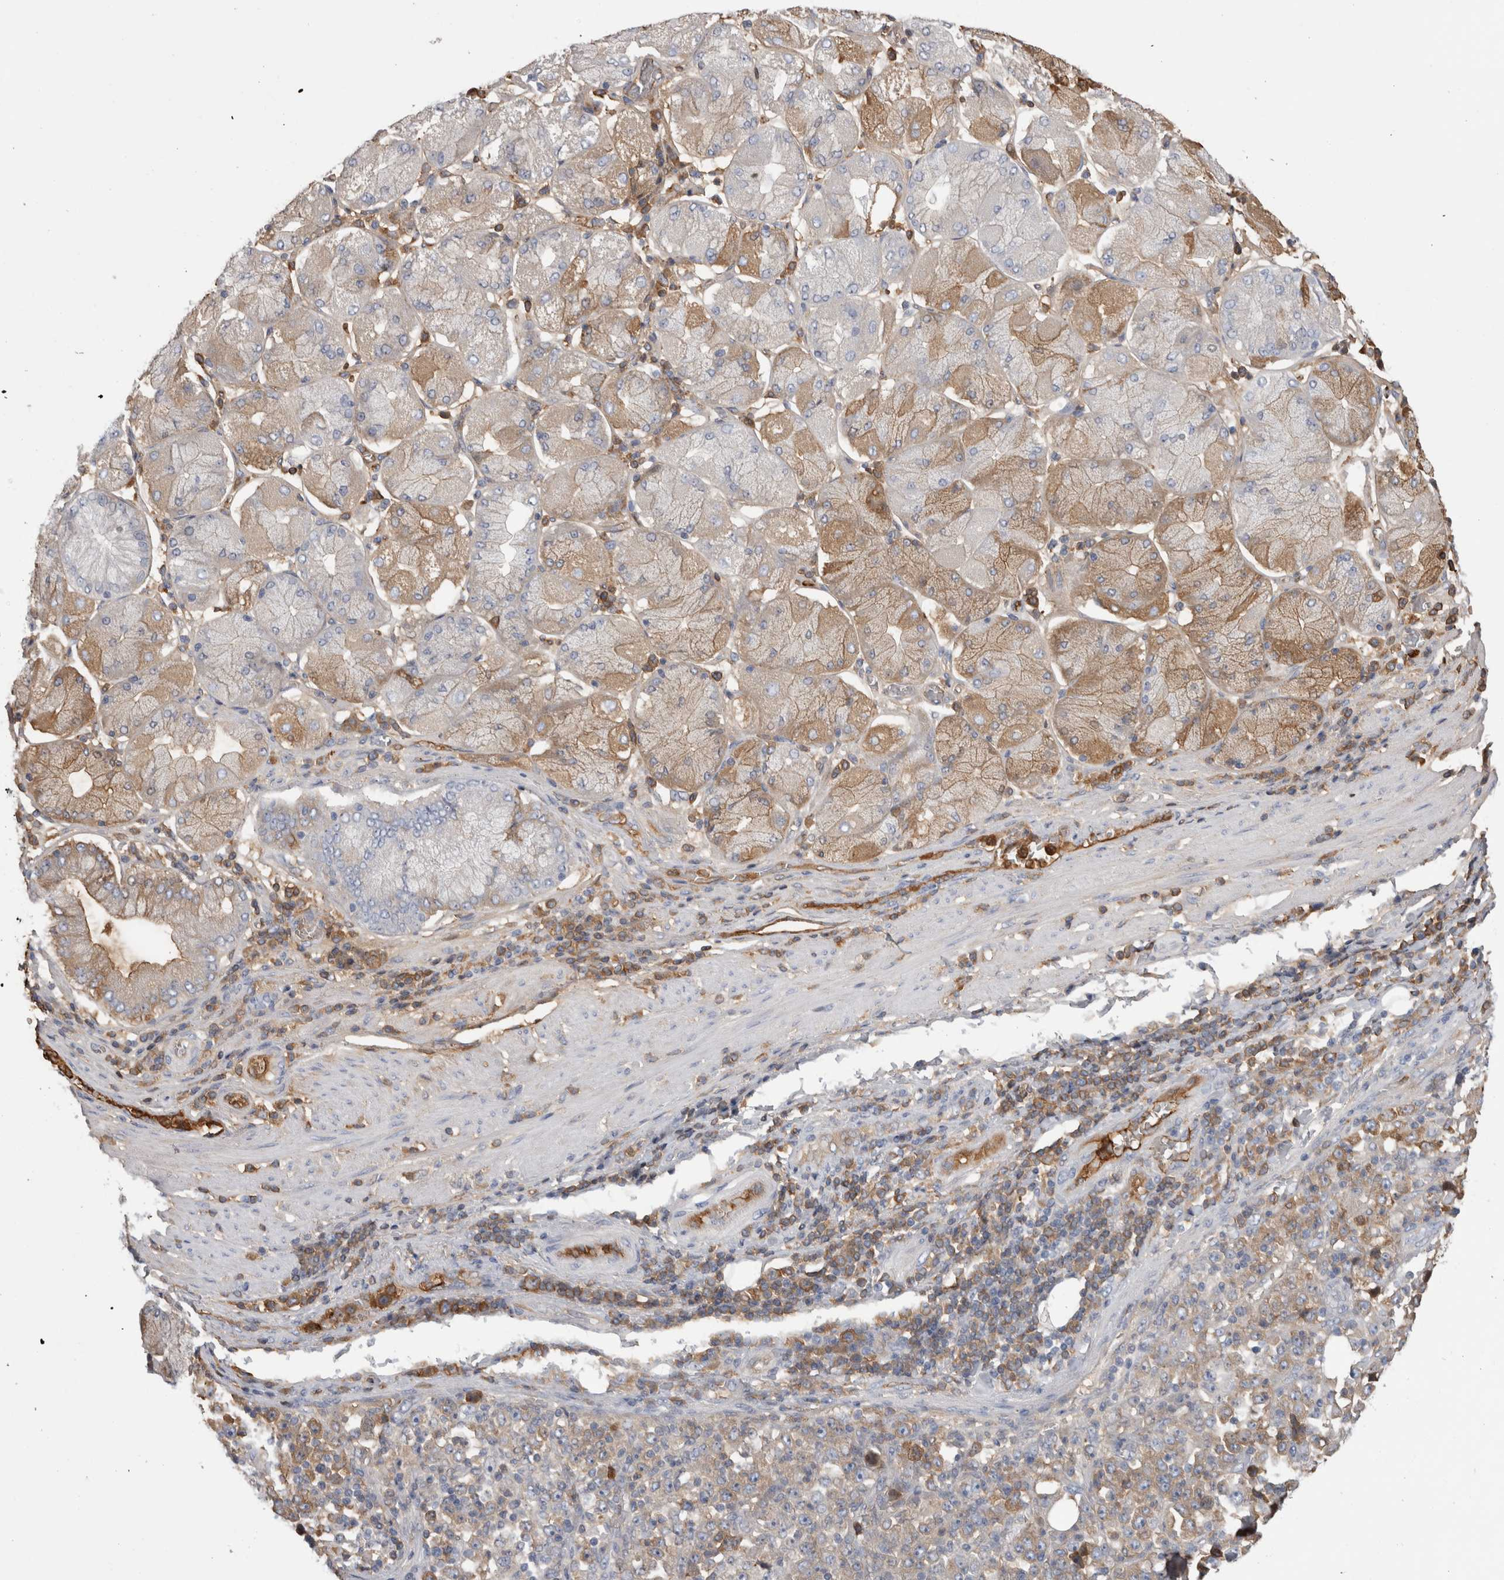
{"staining": {"intensity": "moderate", "quantity": "25%-75%", "location": "cytoplasmic/membranous"}, "tissue": "stomach cancer", "cell_type": "Tumor cells", "image_type": "cancer", "snomed": [{"axis": "morphology", "description": "Normal tissue, NOS"}, {"axis": "morphology", "description": "Adenocarcinoma, NOS"}, {"axis": "topography", "description": "Stomach, upper"}, {"axis": "topography", "description": "Stomach"}], "caption": "Immunohistochemical staining of stomach cancer (adenocarcinoma) displays moderate cytoplasmic/membranous protein expression in approximately 25%-75% of tumor cells.", "gene": "TBCE", "patient": {"sex": "male", "age": 59}}